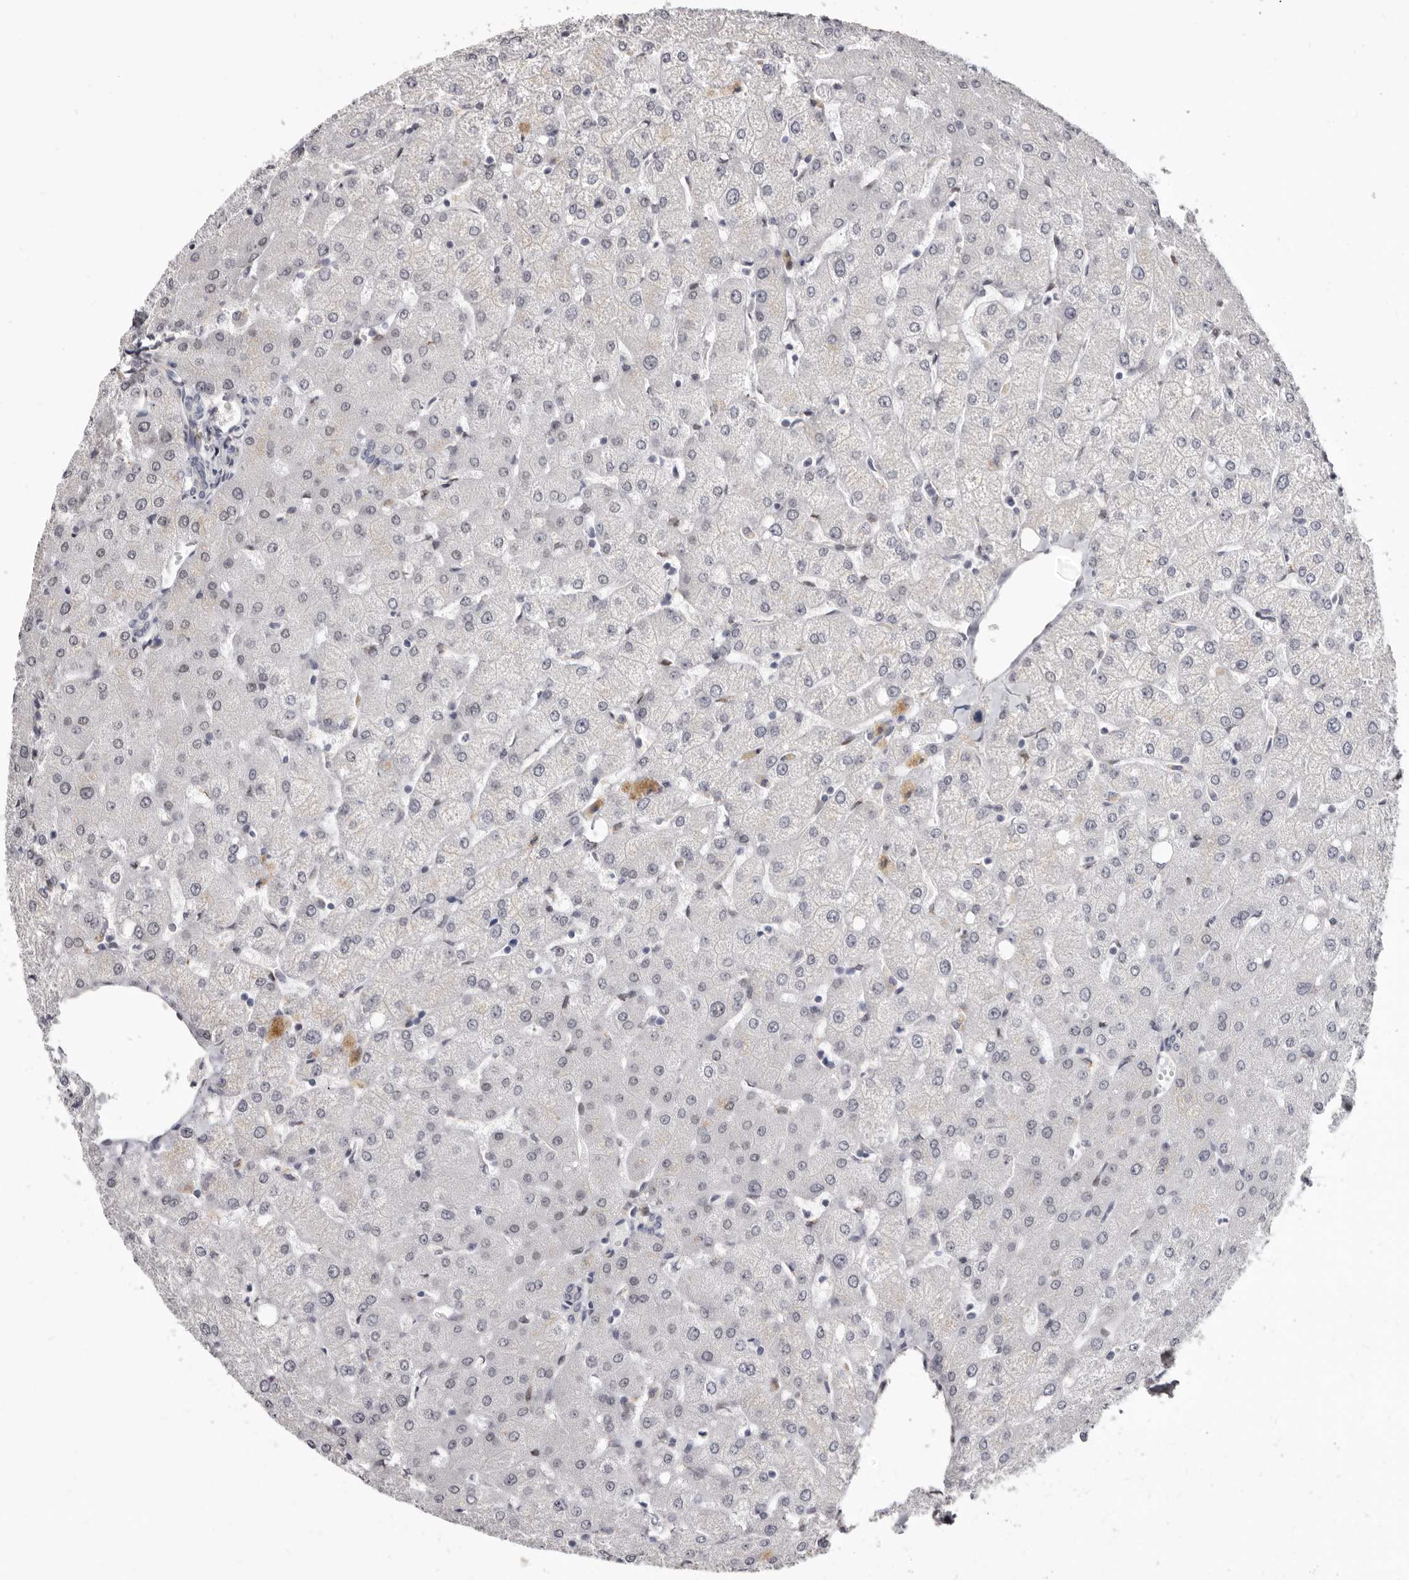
{"staining": {"intensity": "negative", "quantity": "none", "location": "none"}, "tissue": "liver", "cell_type": "Cholangiocytes", "image_type": "normal", "snomed": [{"axis": "morphology", "description": "Normal tissue, NOS"}, {"axis": "topography", "description": "Liver"}], "caption": "IHC micrograph of unremarkable liver: liver stained with DAB (3,3'-diaminobenzidine) exhibits no significant protein expression in cholangiocytes. (Immunohistochemistry, brightfield microscopy, high magnification).", "gene": "KHDRBS2", "patient": {"sex": "female", "age": 54}}